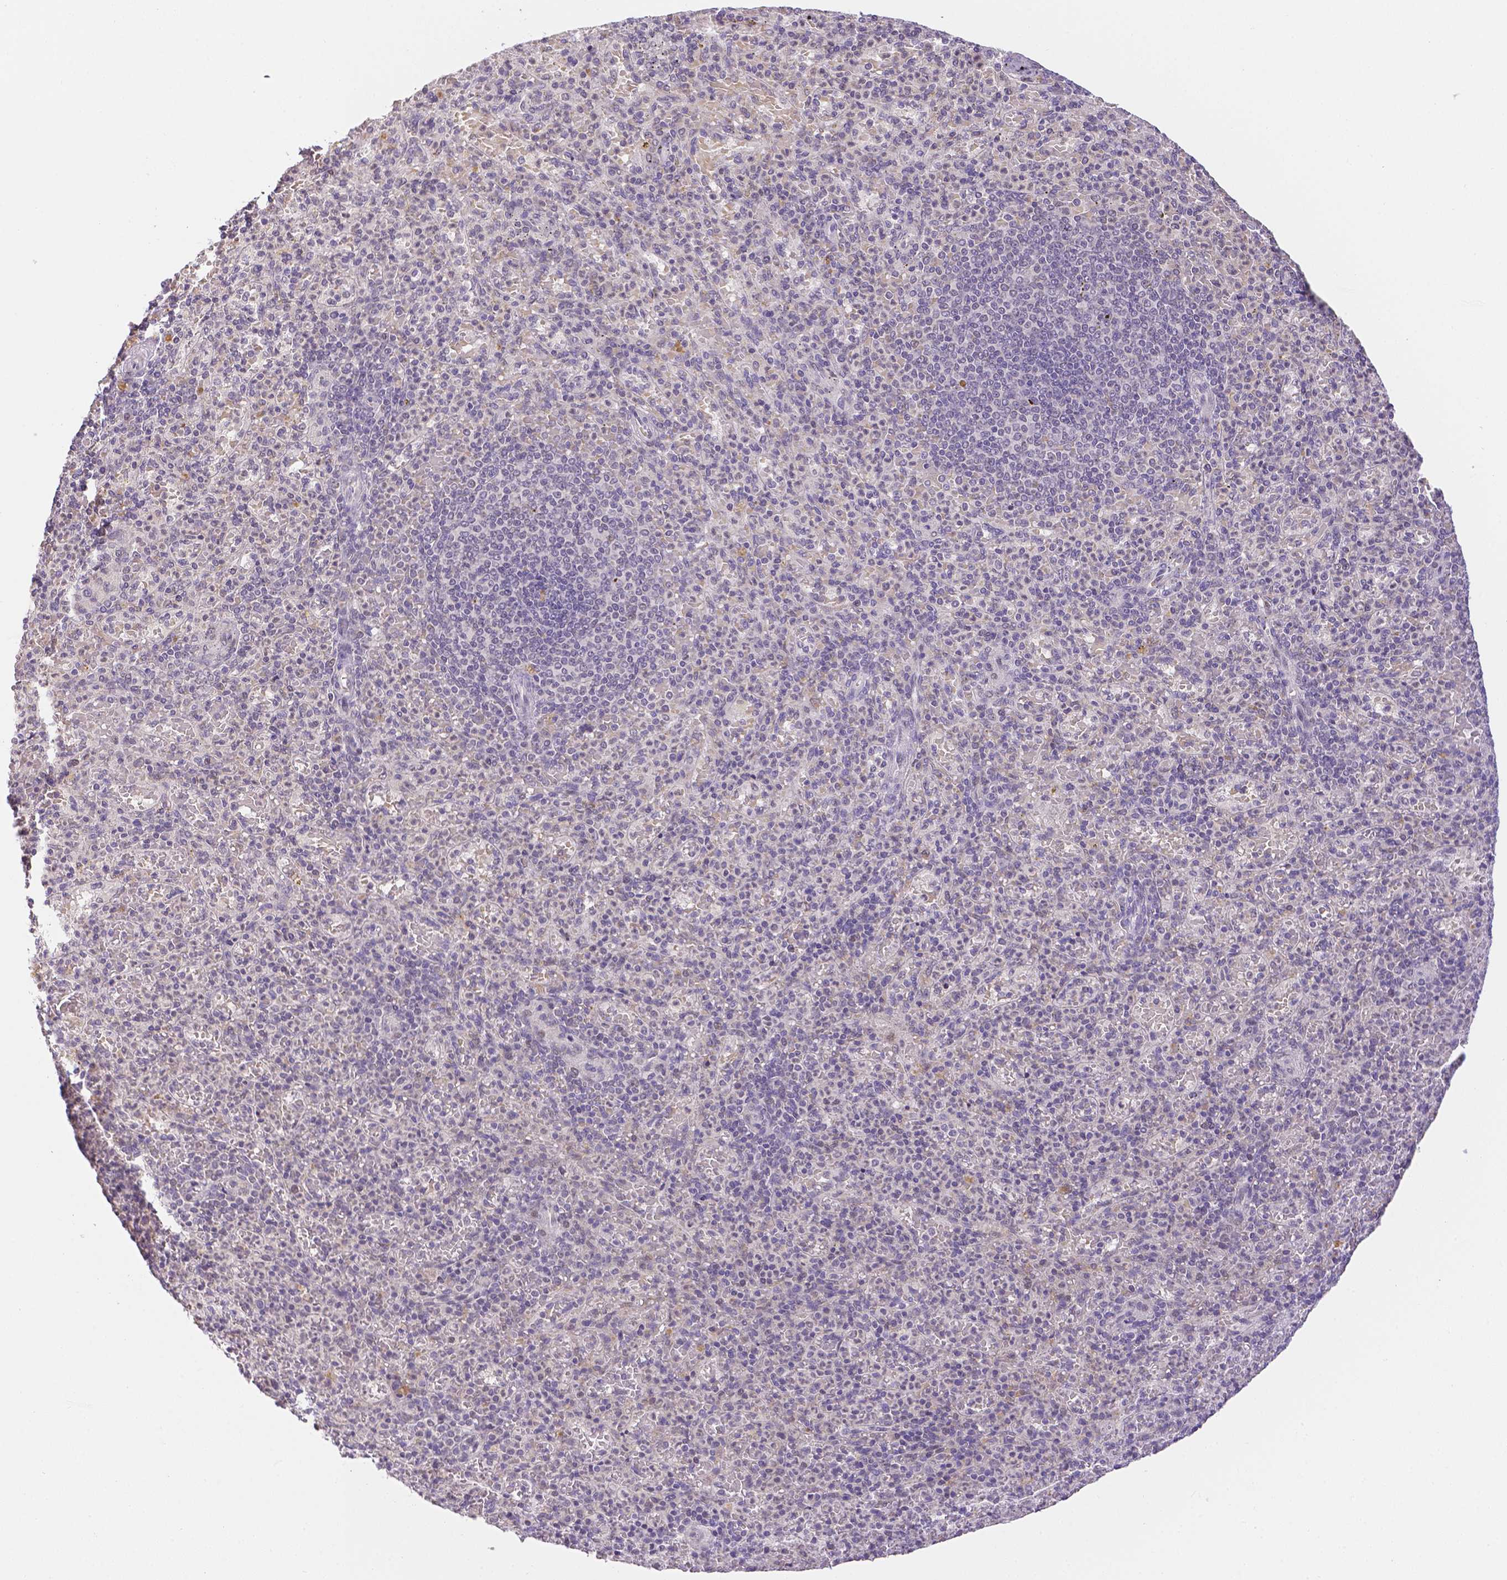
{"staining": {"intensity": "negative", "quantity": "none", "location": "none"}, "tissue": "spleen", "cell_type": "Cells in red pulp", "image_type": "normal", "snomed": [{"axis": "morphology", "description": "Normal tissue, NOS"}, {"axis": "topography", "description": "Spleen"}], "caption": "High magnification brightfield microscopy of unremarkable spleen stained with DAB (brown) and counterstained with hematoxylin (blue): cells in red pulp show no significant expression. Brightfield microscopy of immunohistochemistry (IHC) stained with DAB (3,3'-diaminobenzidine) (brown) and hematoxylin (blue), captured at high magnification.", "gene": "ZNF280B", "patient": {"sex": "female", "age": 74}}